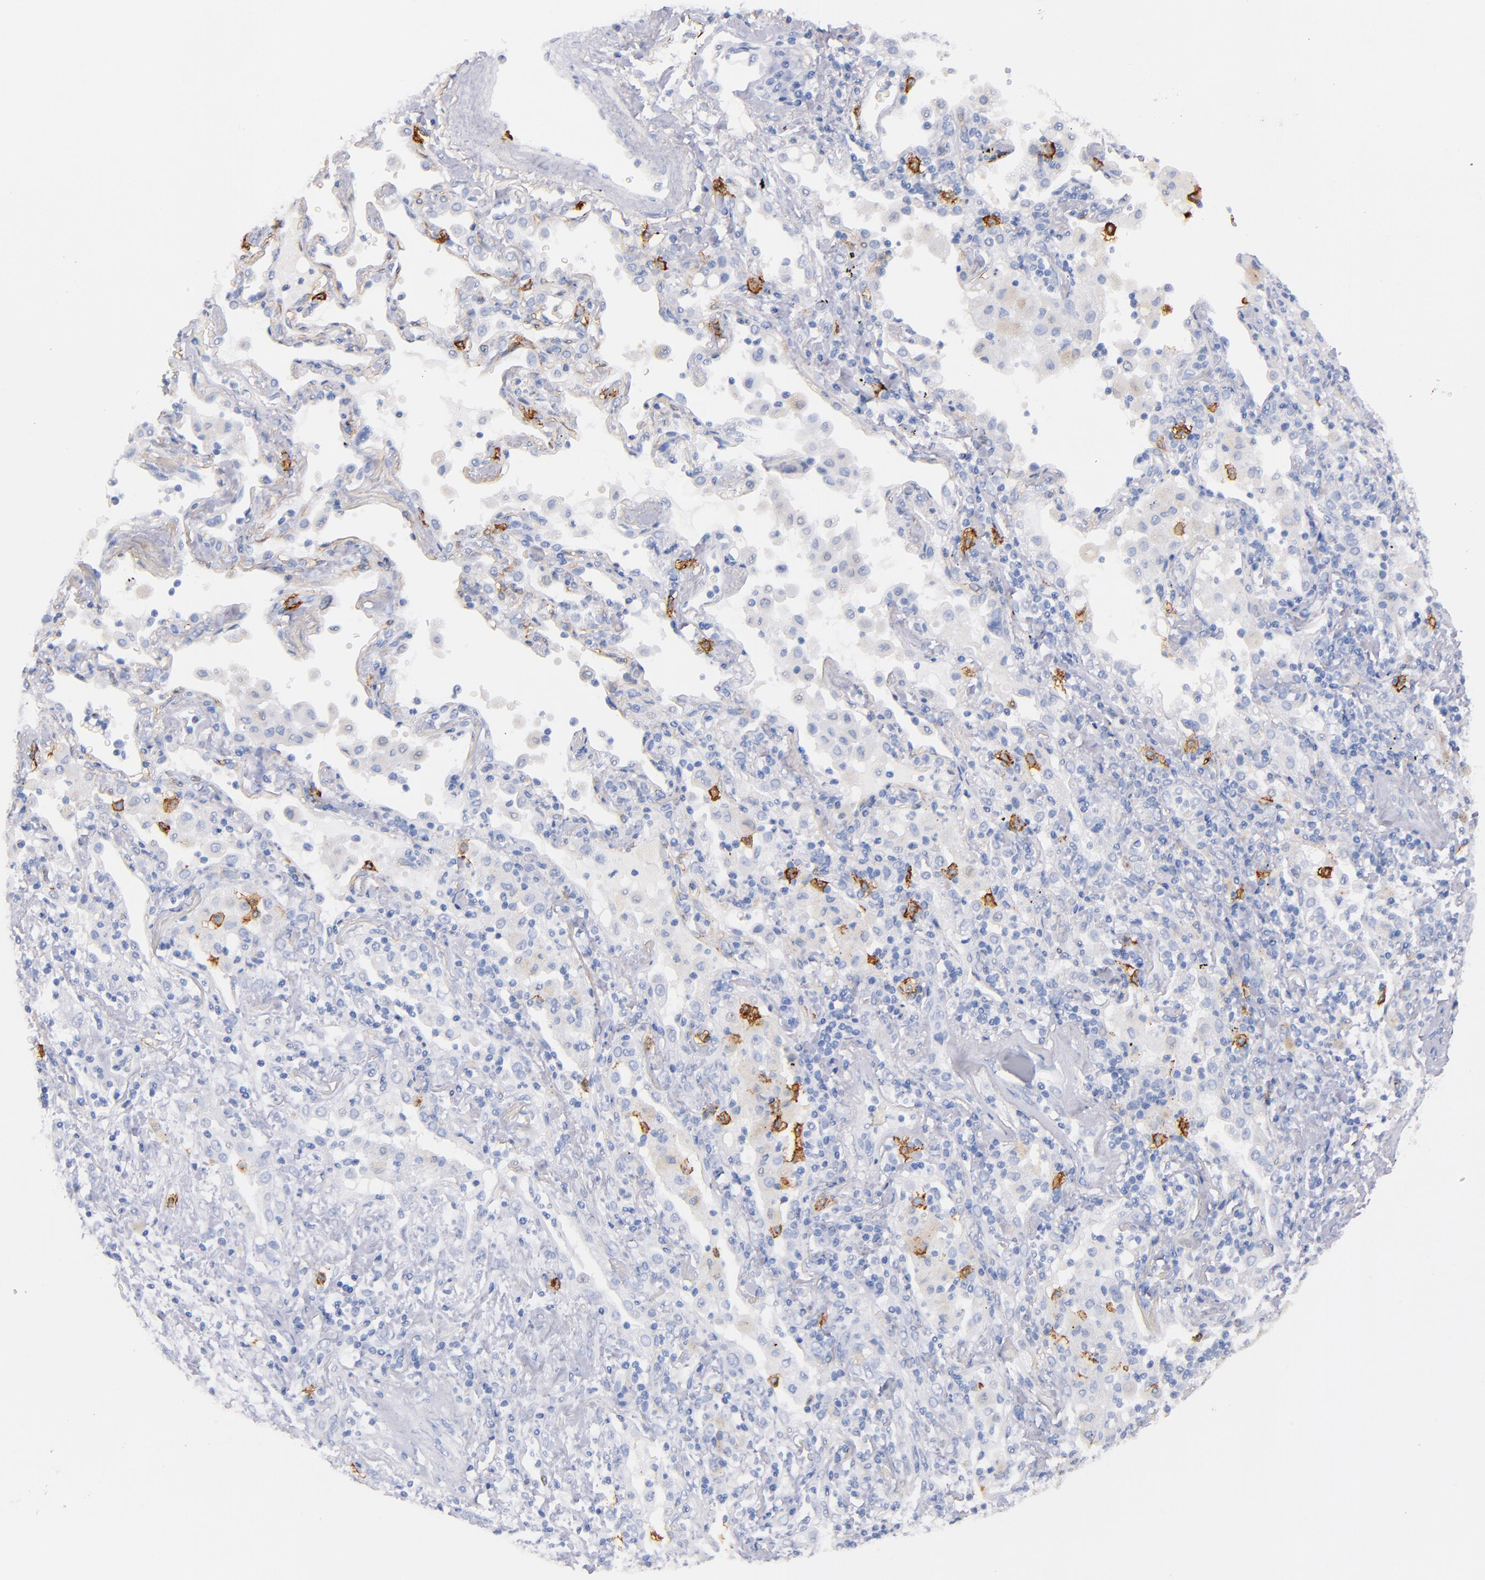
{"staining": {"intensity": "negative", "quantity": "none", "location": "none"}, "tissue": "lung cancer", "cell_type": "Tumor cells", "image_type": "cancer", "snomed": [{"axis": "morphology", "description": "Squamous cell carcinoma, NOS"}, {"axis": "topography", "description": "Lung"}], "caption": "Immunohistochemistry of lung squamous cell carcinoma reveals no expression in tumor cells. (DAB IHC with hematoxylin counter stain).", "gene": "KIT", "patient": {"sex": "female", "age": 67}}